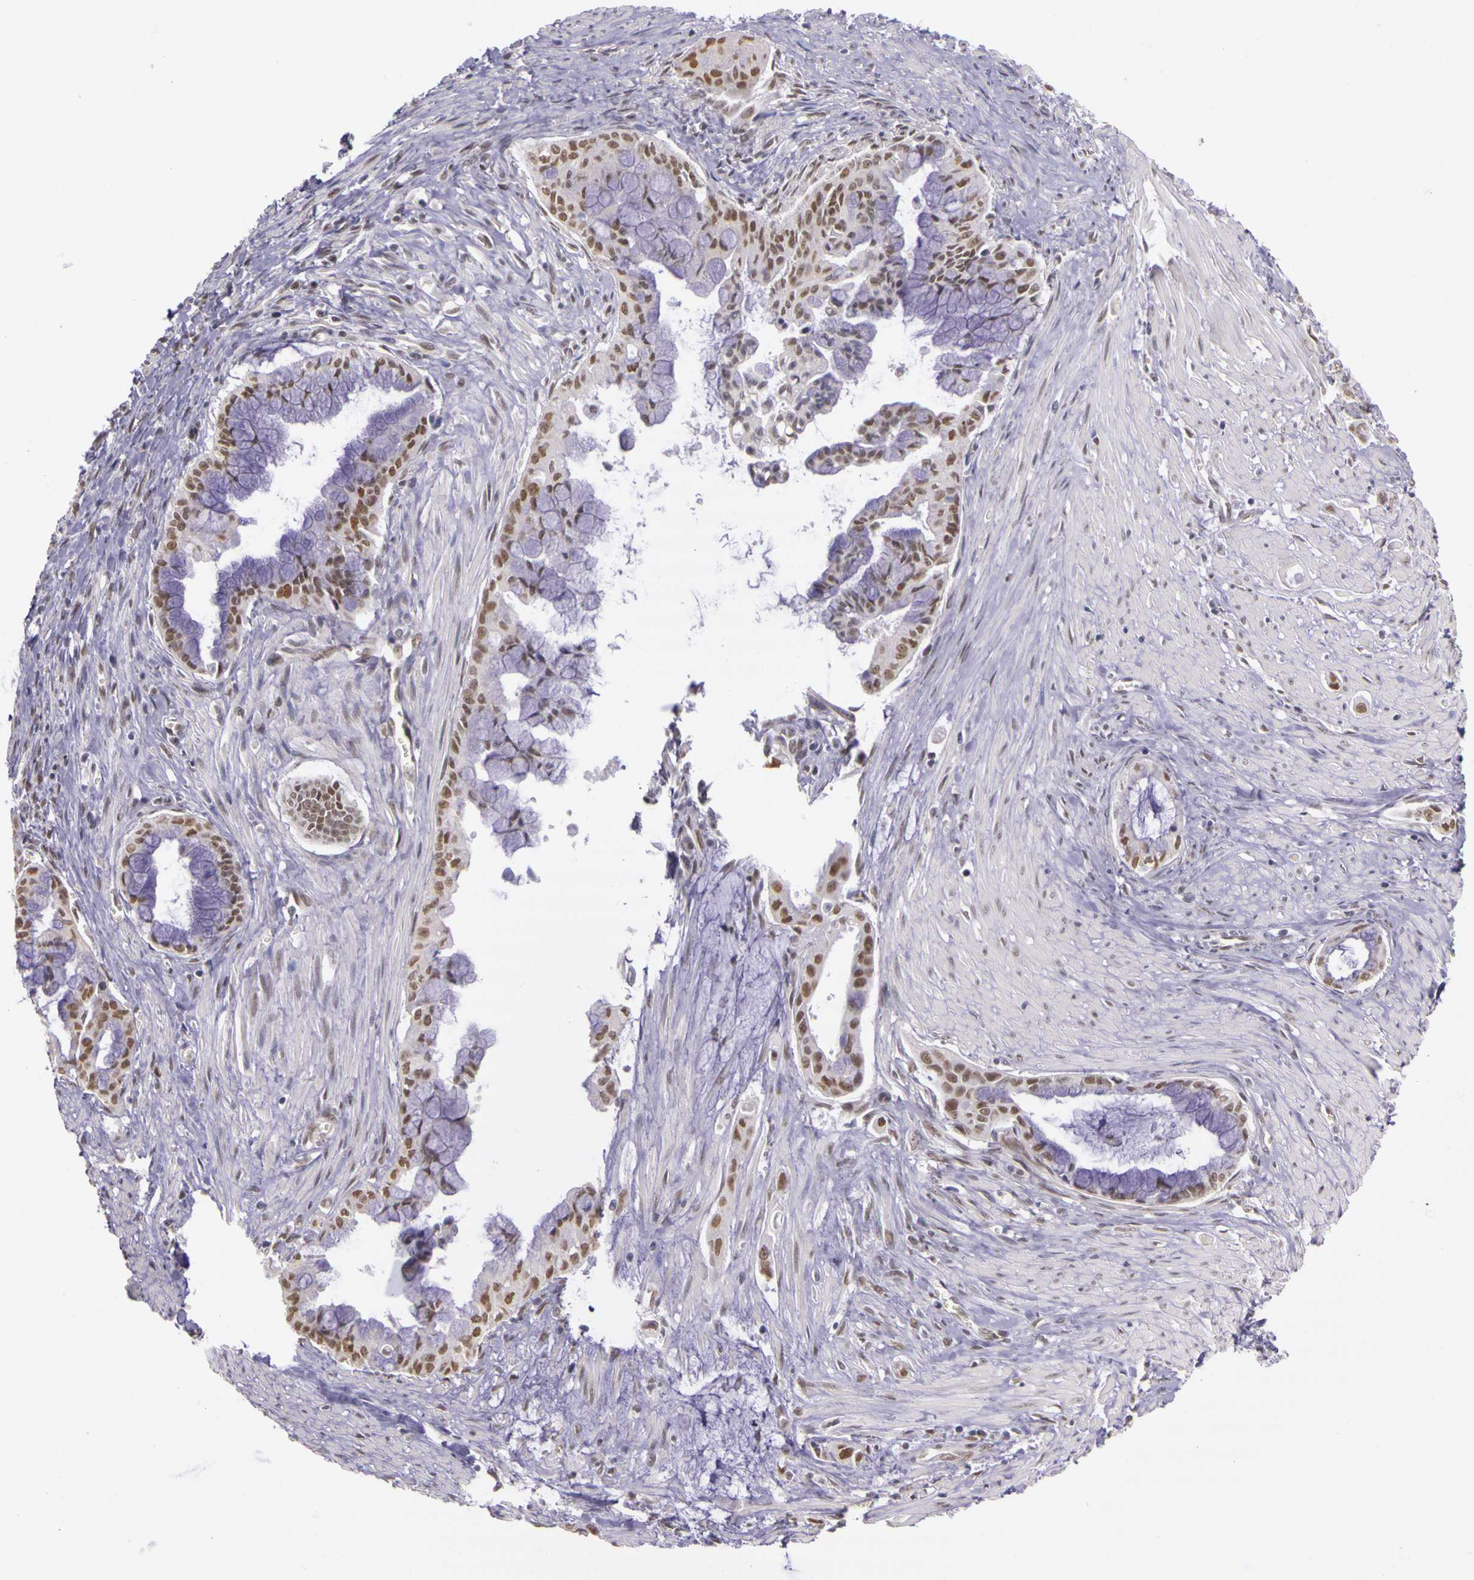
{"staining": {"intensity": "moderate", "quantity": ">75%", "location": "nuclear"}, "tissue": "pancreatic cancer", "cell_type": "Tumor cells", "image_type": "cancer", "snomed": [{"axis": "morphology", "description": "Adenocarcinoma, NOS"}, {"axis": "topography", "description": "Pancreas"}], "caption": "Immunohistochemical staining of human pancreatic cancer demonstrates medium levels of moderate nuclear expression in approximately >75% of tumor cells.", "gene": "WDR13", "patient": {"sex": "male", "age": 59}}